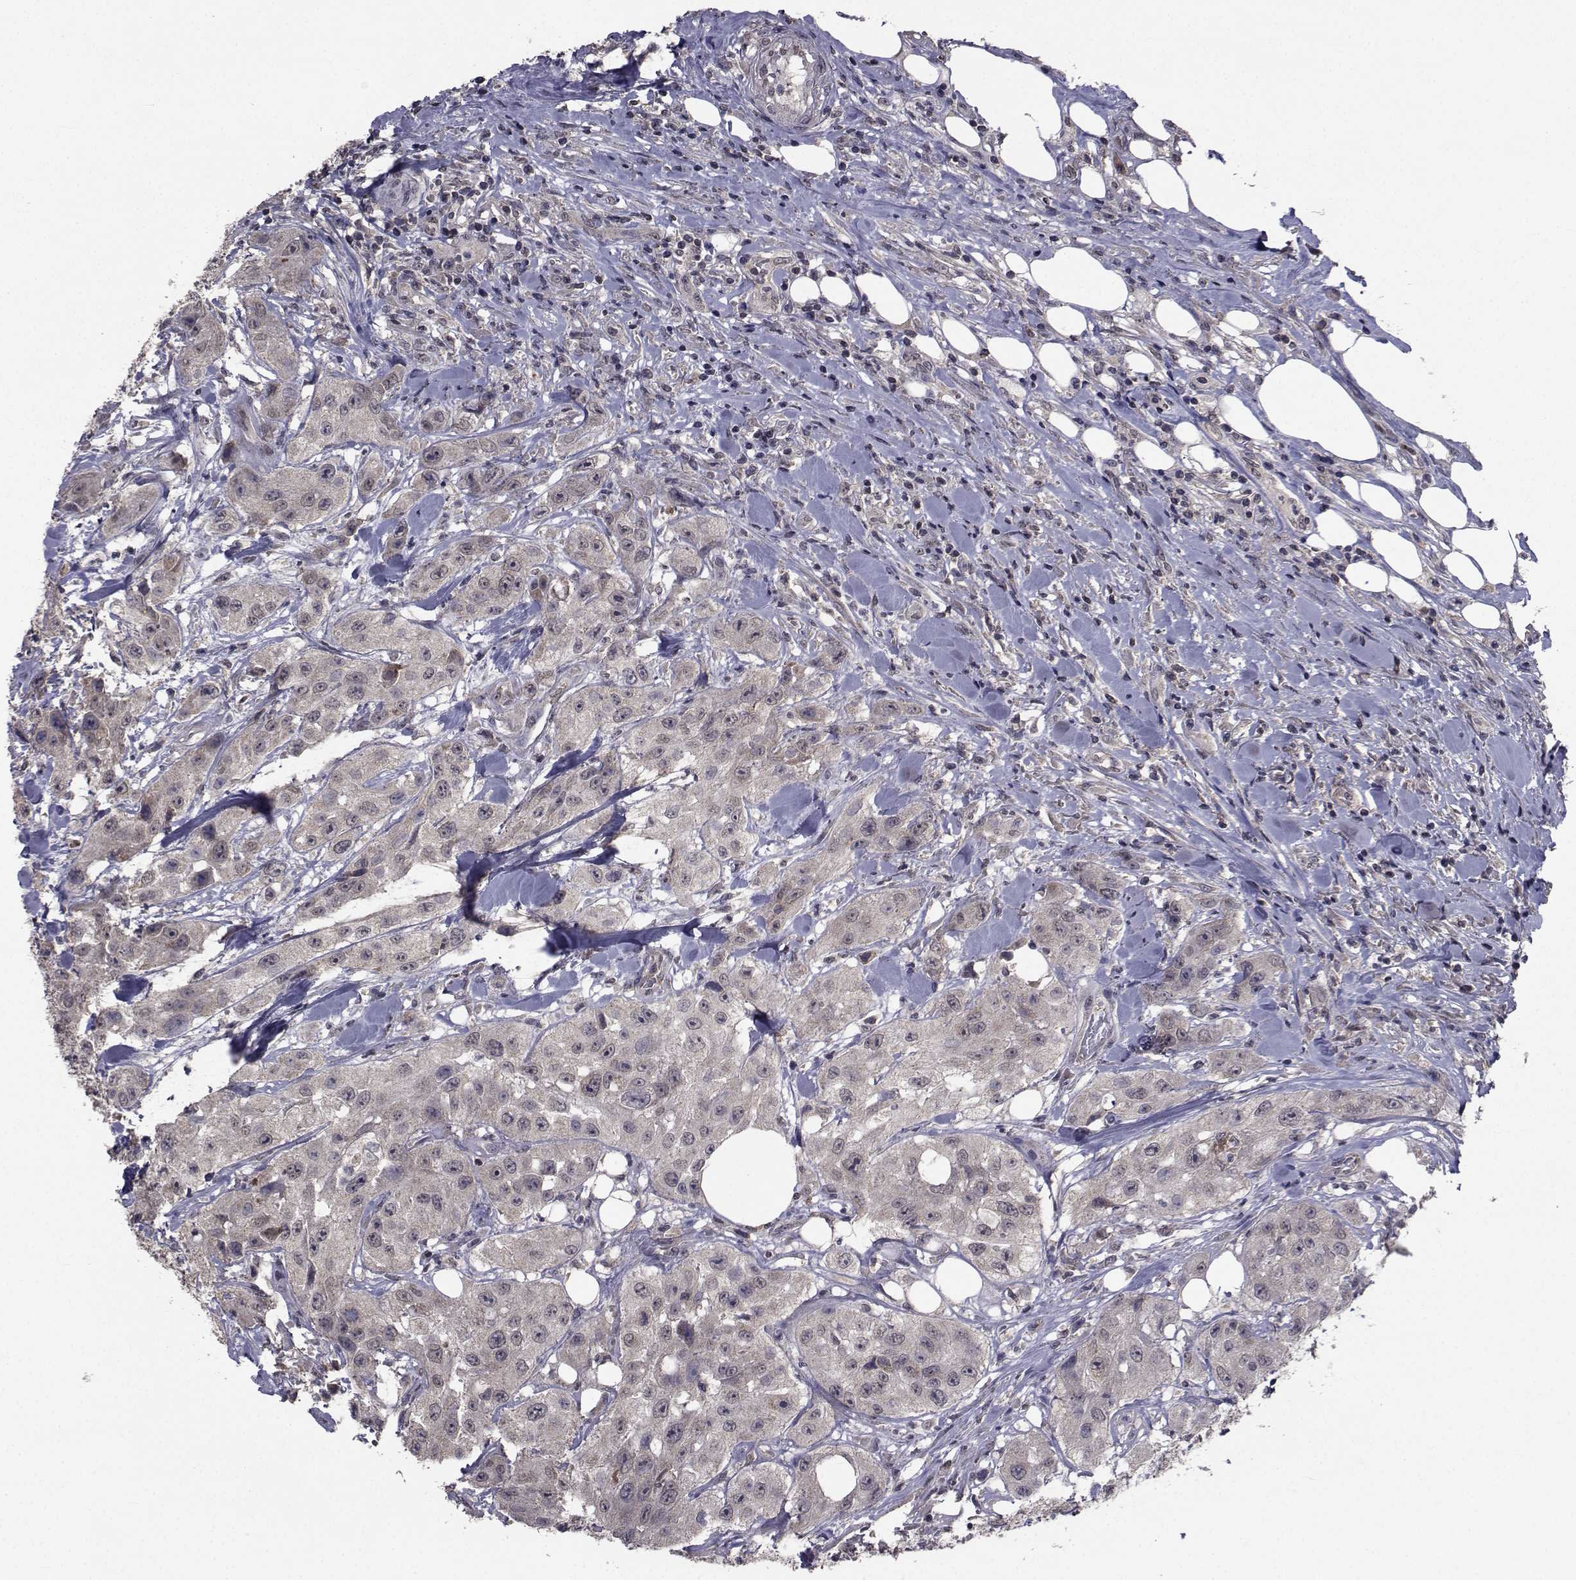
{"staining": {"intensity": "weak", "quantity": ">75%", "location": "cytoplasmic/membranous"}, "tissue": "urothelial cancer", "cell_type": "Tumor cells", "image_type": "cancer", "snomed": [{"axis": "morphology", "description": "Urothelial carcinoma, High grade"}, {"axis": "topography", "description": "Urinary bladder"}], "caption": "Urothelial carcinoma (high-grade) stained for a protein (brown) reveals weak cytoplasmic/membranous positive expression in about >75% of tumor cells.", "gene": "CYP2S1", "patient": {"sex": "male", "age": 79}}